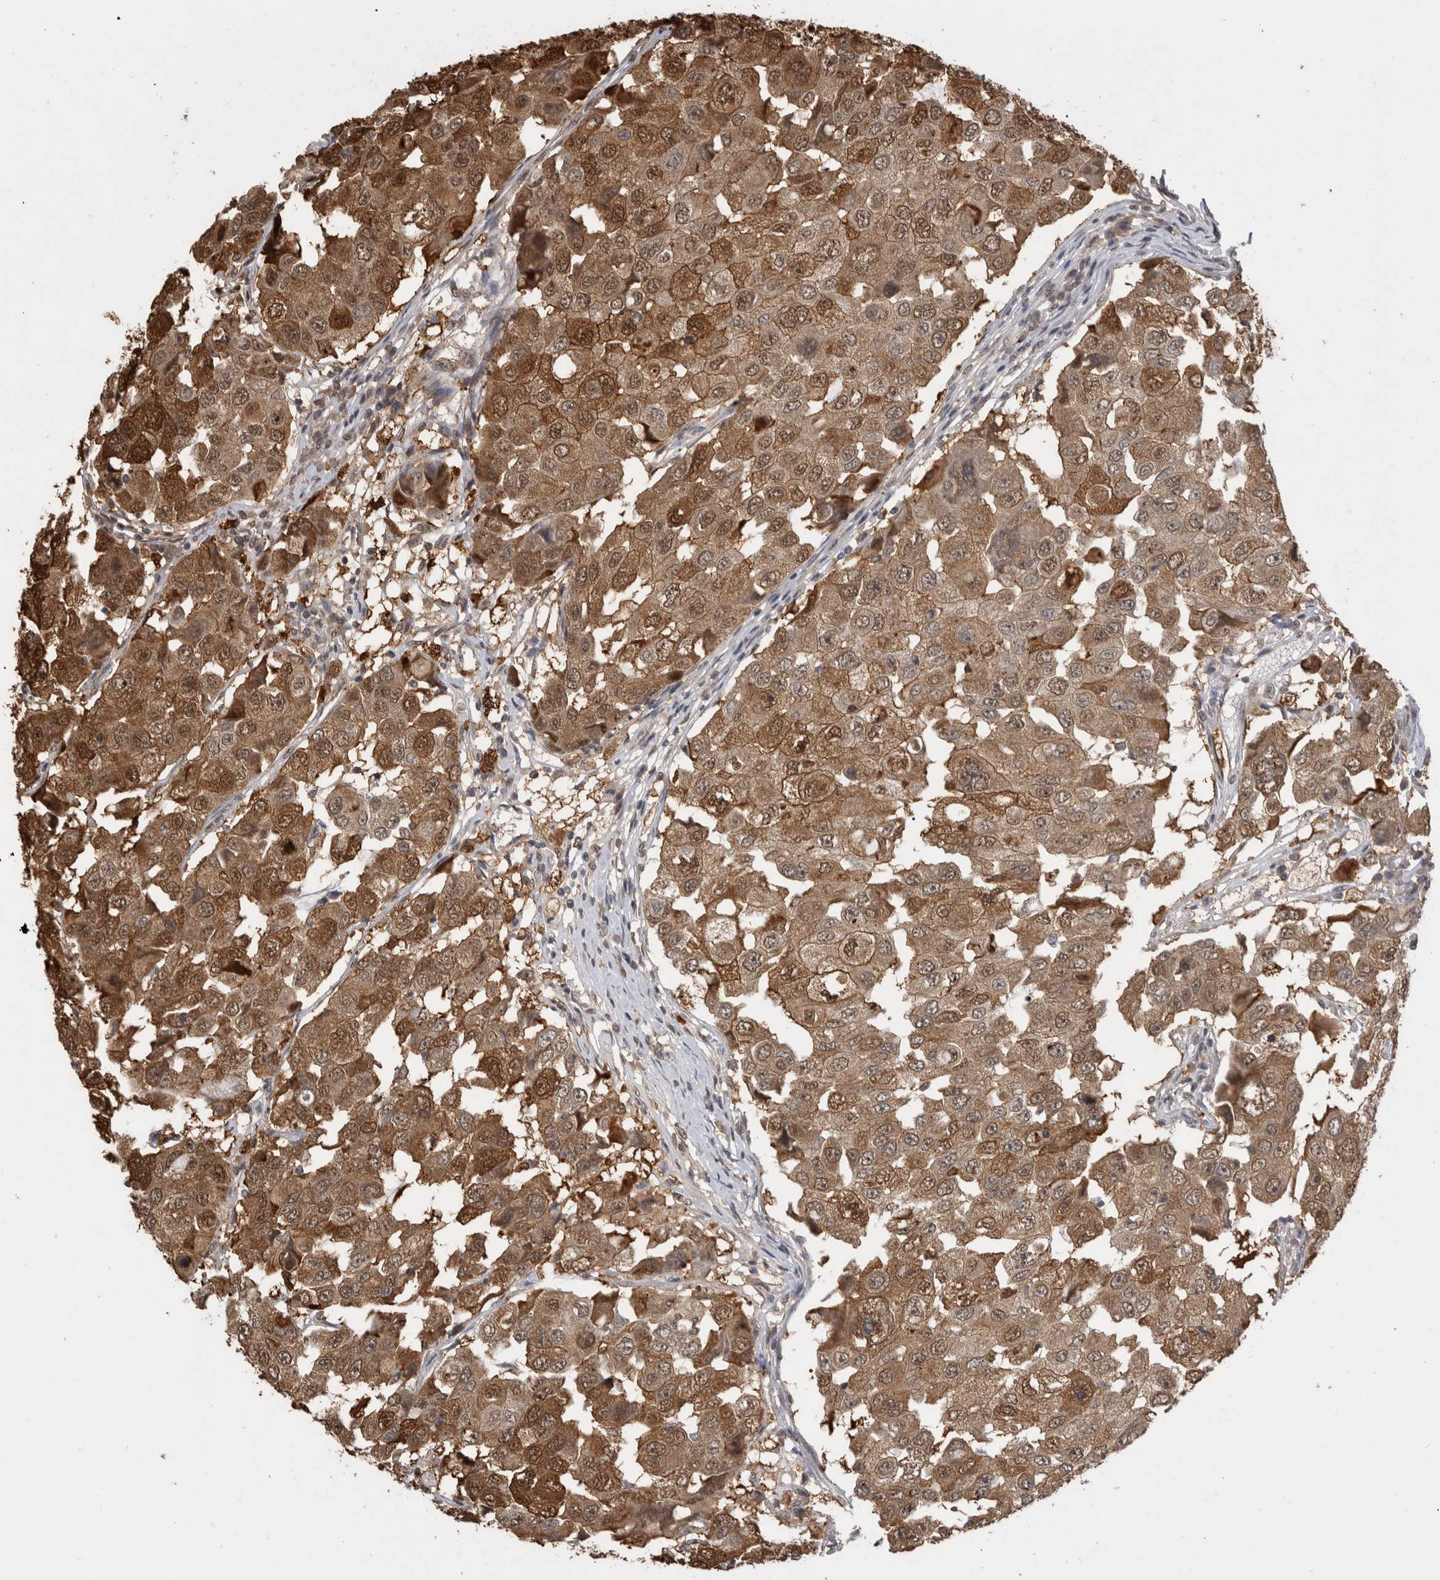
{"staining": {"intensity": "moderate", "quantity": ">75%", "location": "cytoplasmic/membranous,nuclear"}, "tissue": "breast cancer", "cell_type": "Tumor cells", "image_type": "cancer", "snomed": [{"axis": "morphology", "description": "Duct carcinoma"}, {"axis": "topography", "description": "Breast"}], "caption": "Immunohistochemical staining of breast cancer (invasive ductal carcinoma) demonstrates medium levels of moderate cytoplasmic/membranous and nuclear expression in about >75% of tumor cells. (IHC, brightfield microscopy, high magnification).", "gene": "PAK4", "patient": {"sex": "female", "age": 27}}